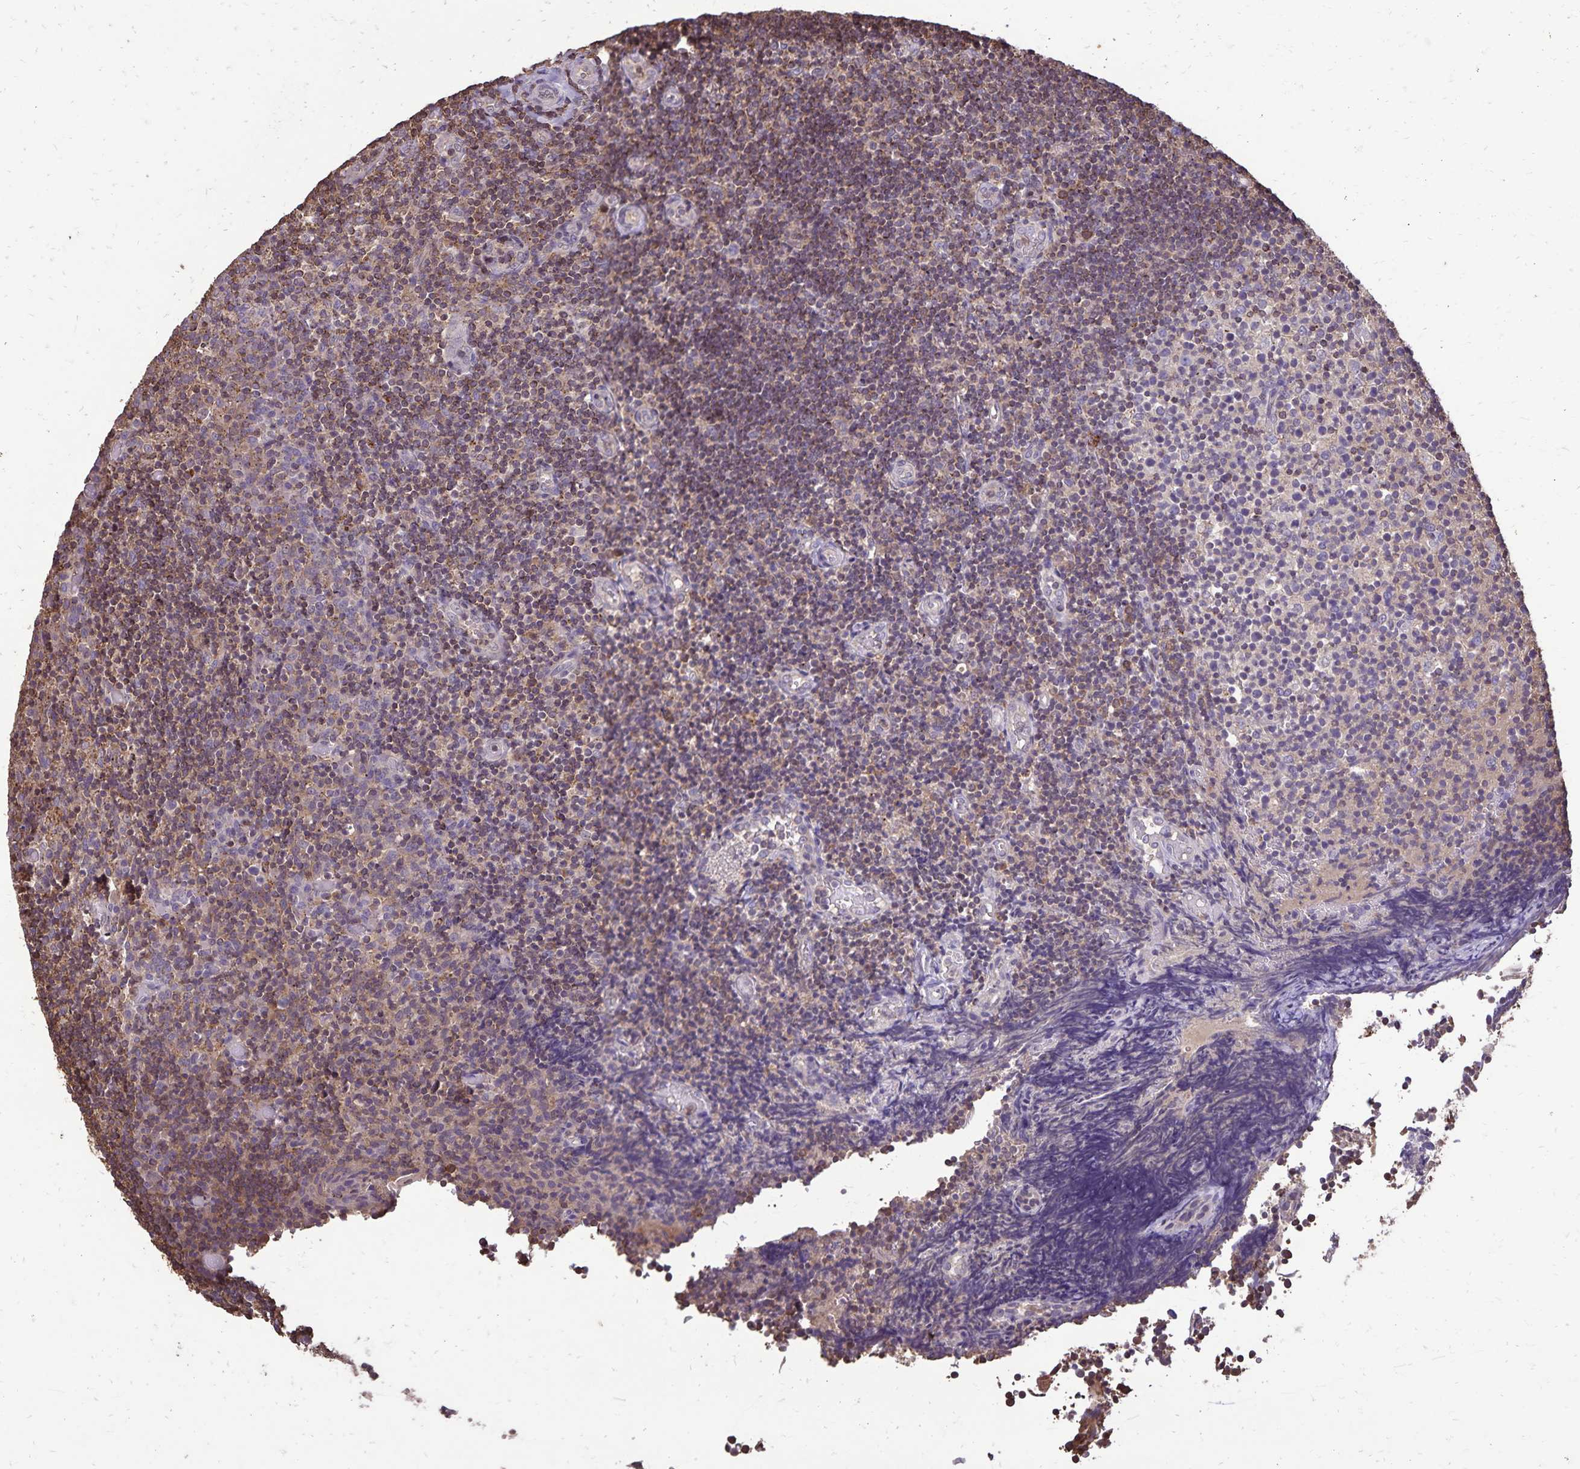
{"staining": {"intensity": "negative", "quantity": "none", "location": "none"}, "tissue": "tonsil", "cell_type": "Germinal center cells", "image_type": "normal", "snomed": [{"axis": "morphology", "description": "Normal tissue, NOS"}, {"axis": "topography", "description": "Tonsil"}], "caption": "DAB immunohistochemical staining of benign tonsil shows no significant expression in germinal center cells.", "gene": "CHMP1B", "patient": {"sex": "female", "age": 10}}